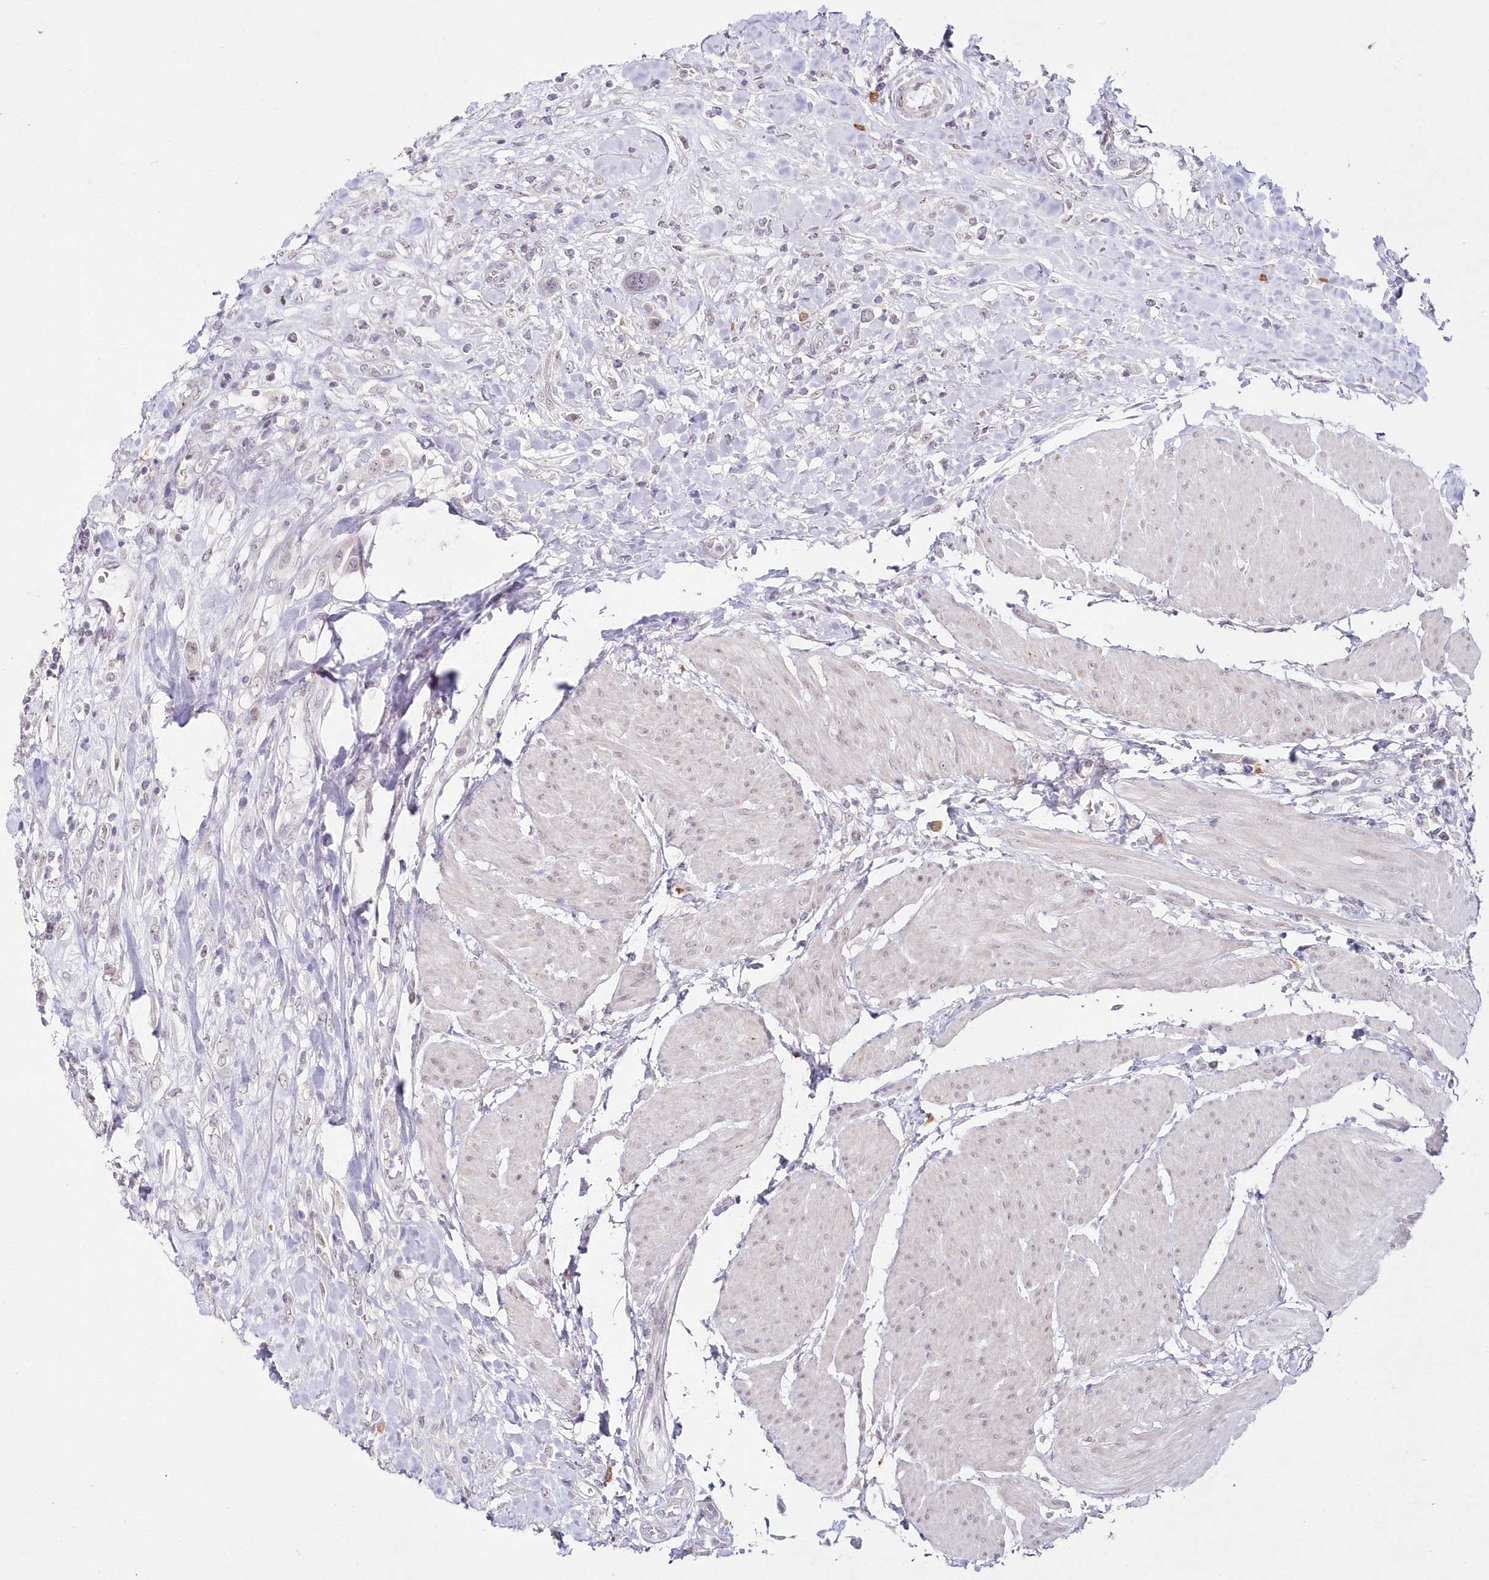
{"staining": {"intensity": "negative", "quantity": "none", "location": "none"}, "tissue": "urothelial cancer", "cell_type": "Tumor cells", "image_type": "cancer", "snomed": [{"axis": "morphology", "description": "Urothelial carcinoma, High grade"}, {"axis": "topography", "description": "Urinary bladder"}], "caption": "DAB (3,3'-diaminobenzidine) immunohistochemical staining of high-grade urothelial carcinoma exhibits no significant staining in tumor cells.", "gene": "HYCC2", "patient": {"sex": "male", "age": 50}}